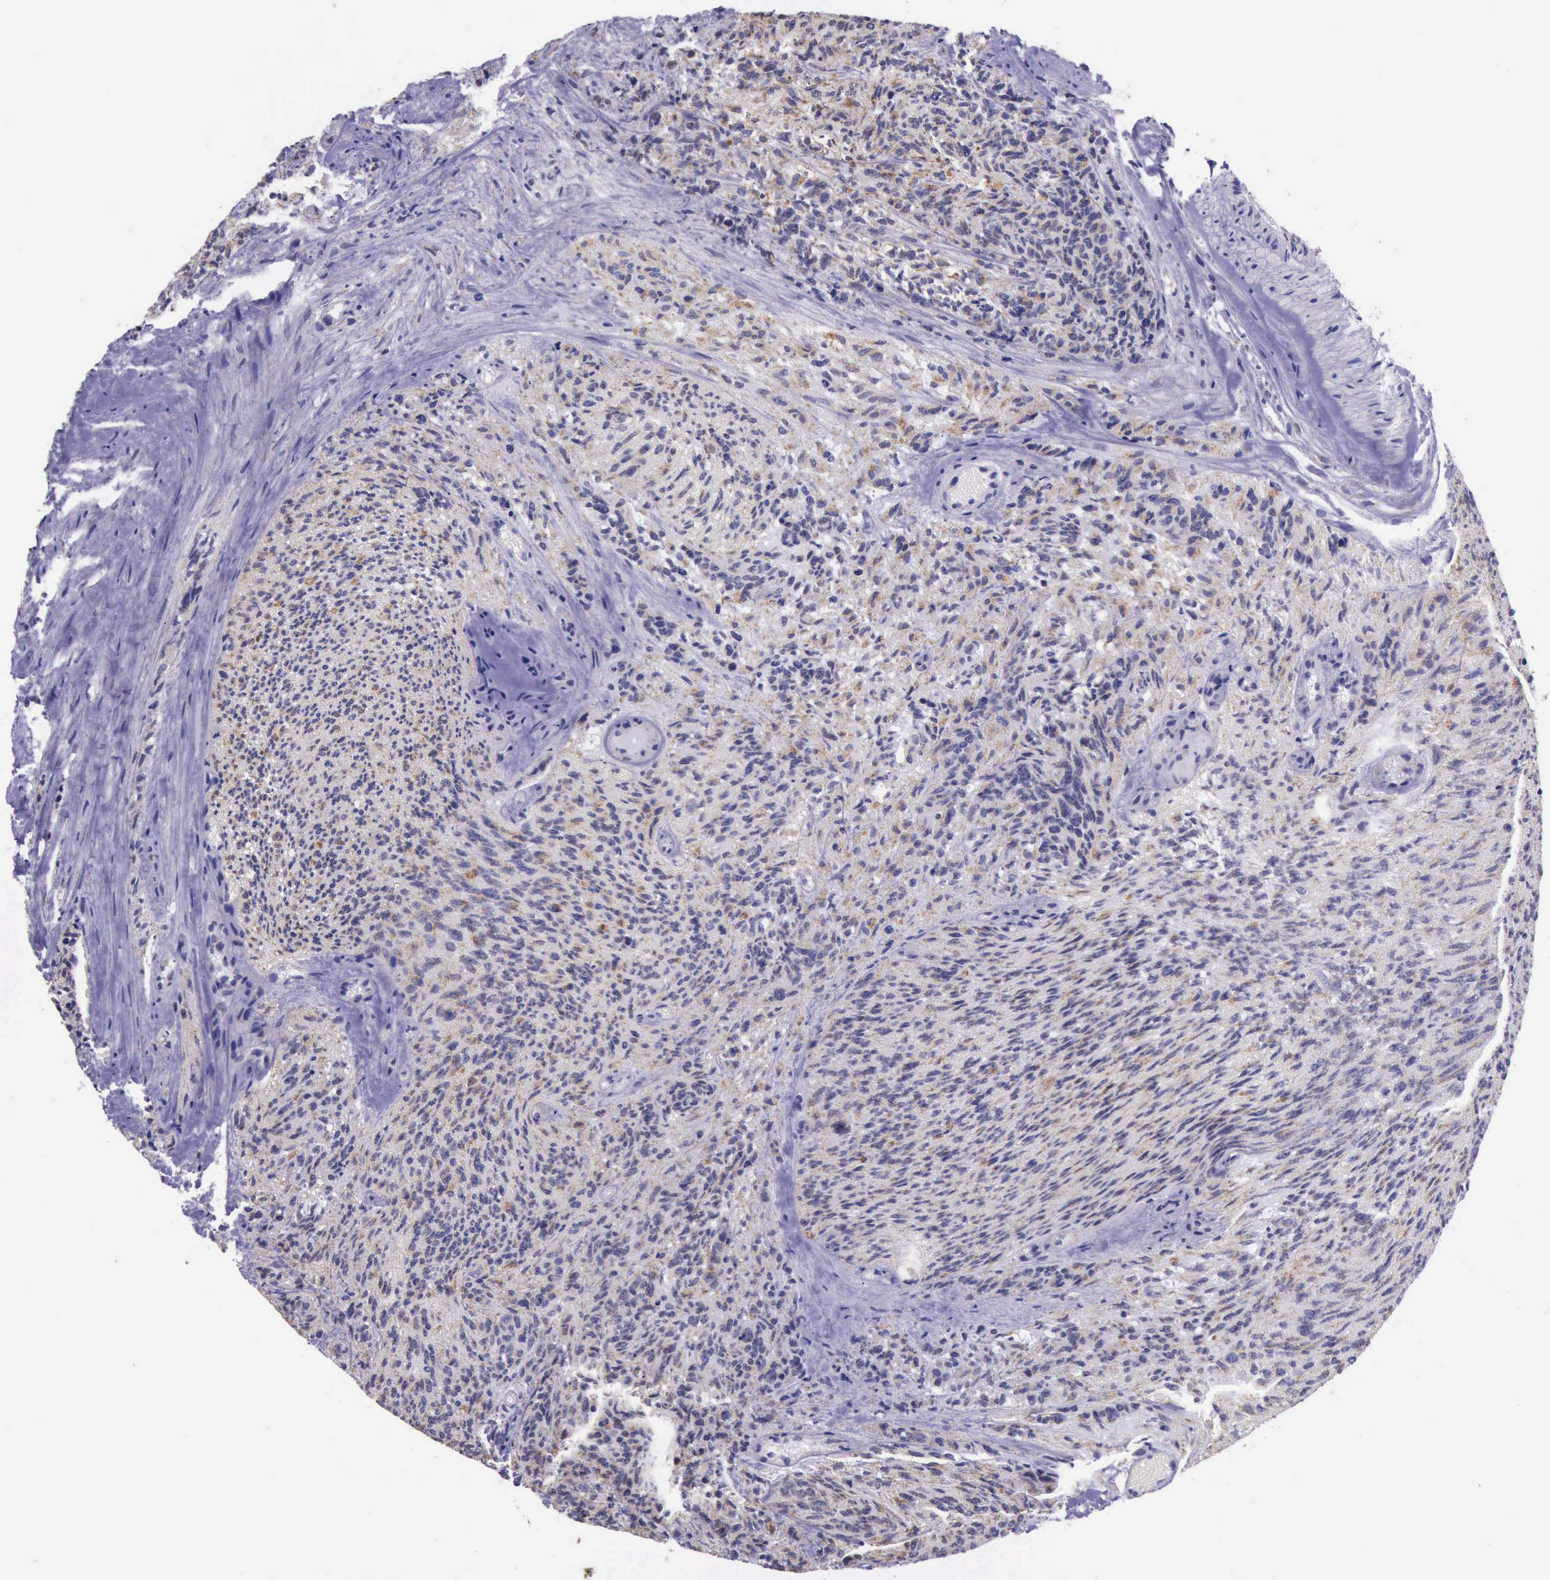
{"staining": {"intensity": "moderate", "quantity": ">75%", "location": "nuclear"}, "tissue": "glioma", "cell_type": "Tumor cells", "image_type": "cancer", "snomed": [{"axis": "morphology", "description": "Glioma, malignant, High grade"}, {"axis": "topography", "description": "Brain"}], "caption": "The image shows a brown stain indicating the presence of a protein in the nuclear of tumor cells in high-grade glioma (malignant). (brown staining indicates protein expression, while blue staining denotes nuclei).", "gene": "PRPF39", "patient": {"sex": "male", "age": 36}}